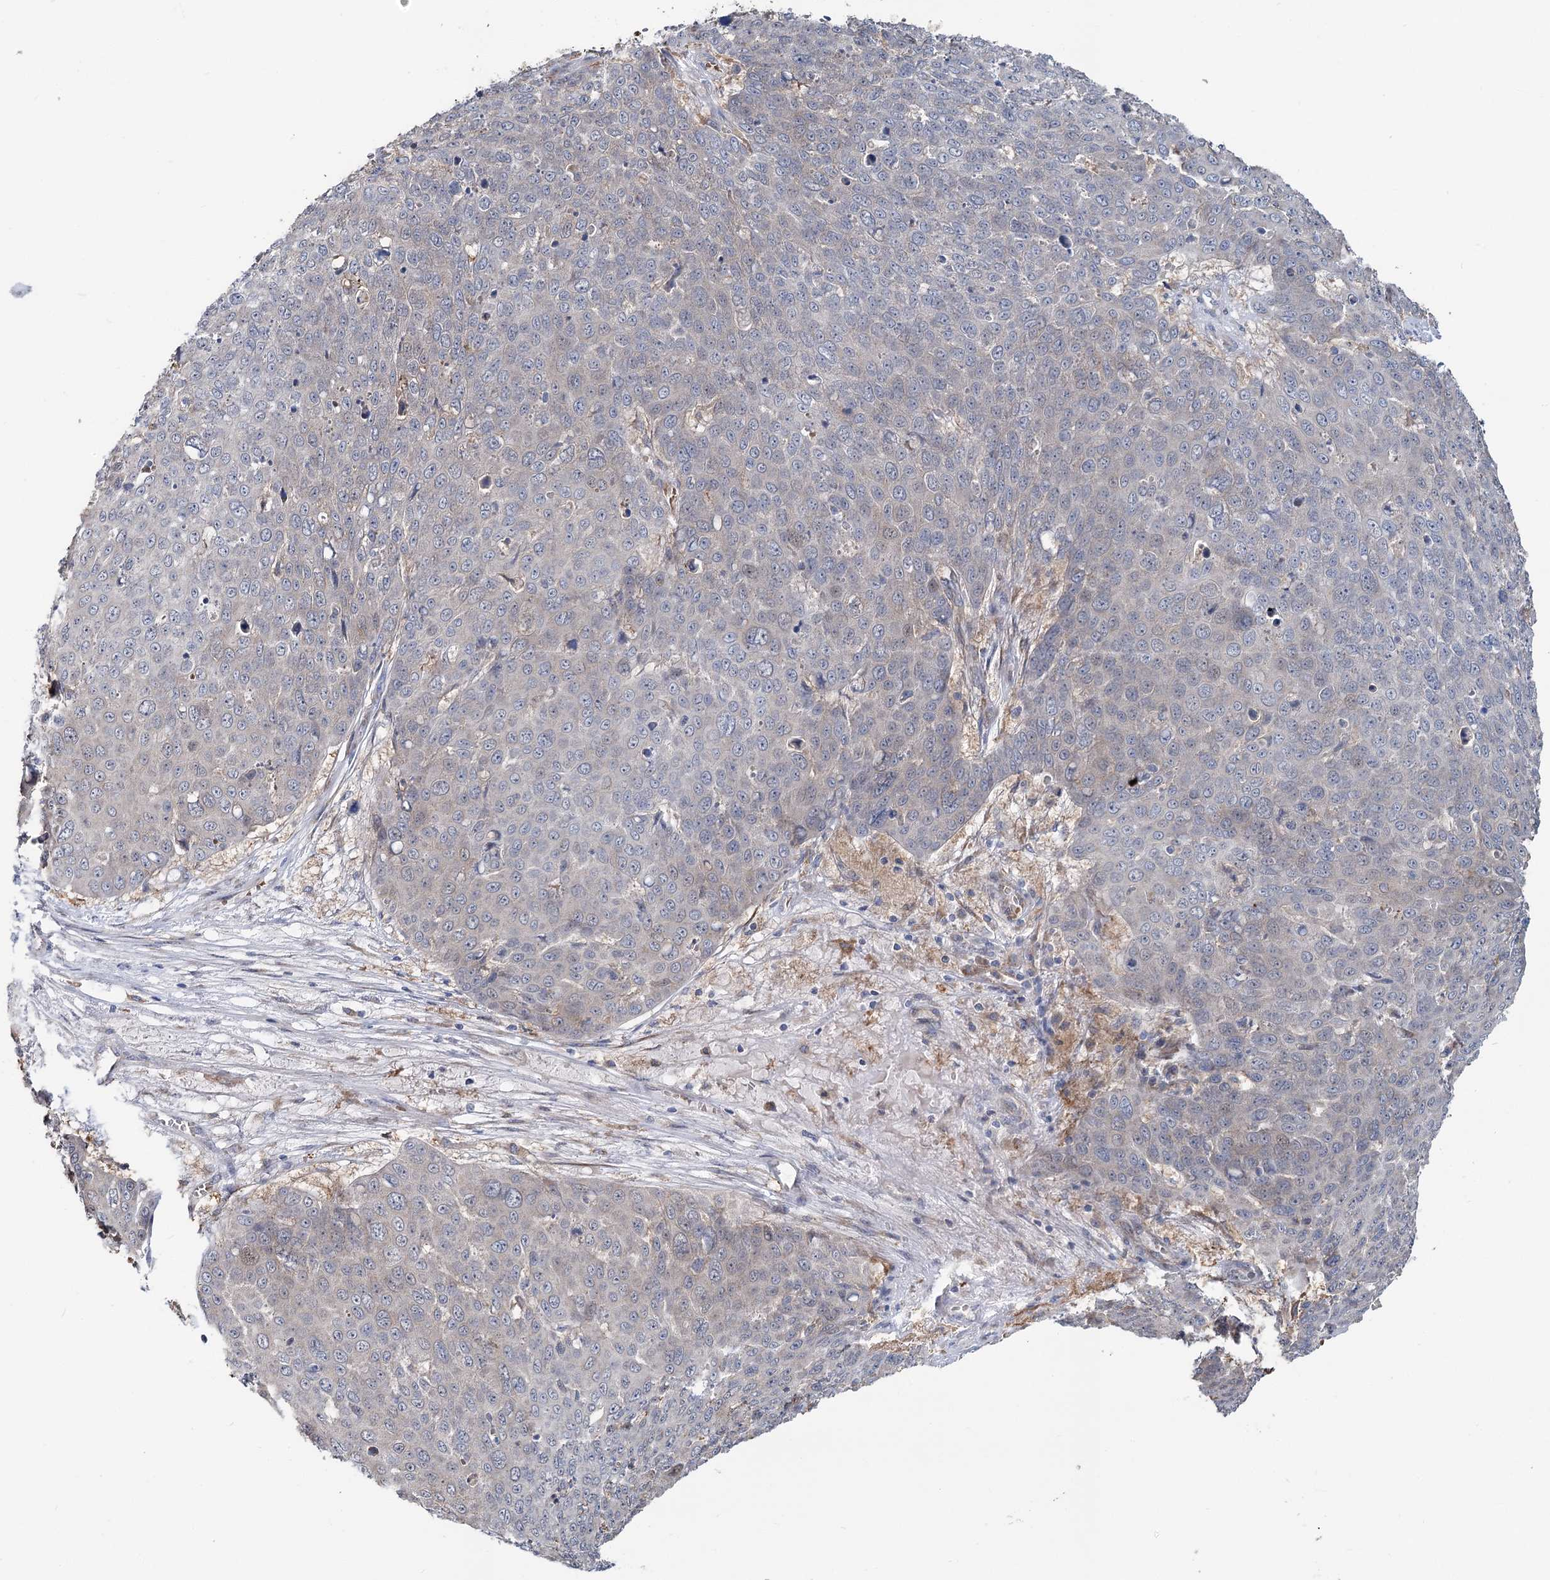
{"staining": {"intensity": "negative", "quantity": "none", "location": "none"}, "tissue": "skin cancer", "cell_type": "Tumor cells", "image_type": "cancer", "snomed": [{"axis": "morphology", "description": "Squamous cell carcinoma, NOS"}, {"axis": "topography", "description": "Skin"}], "caption": "High power microscopy photomicrograph of an immunohistochemistry (IHC) micrograph of skin cancer, revealing no significant staining in tumor cells.", "gene": "CIB4", "patient": {"sex": "male", "age": 71}}